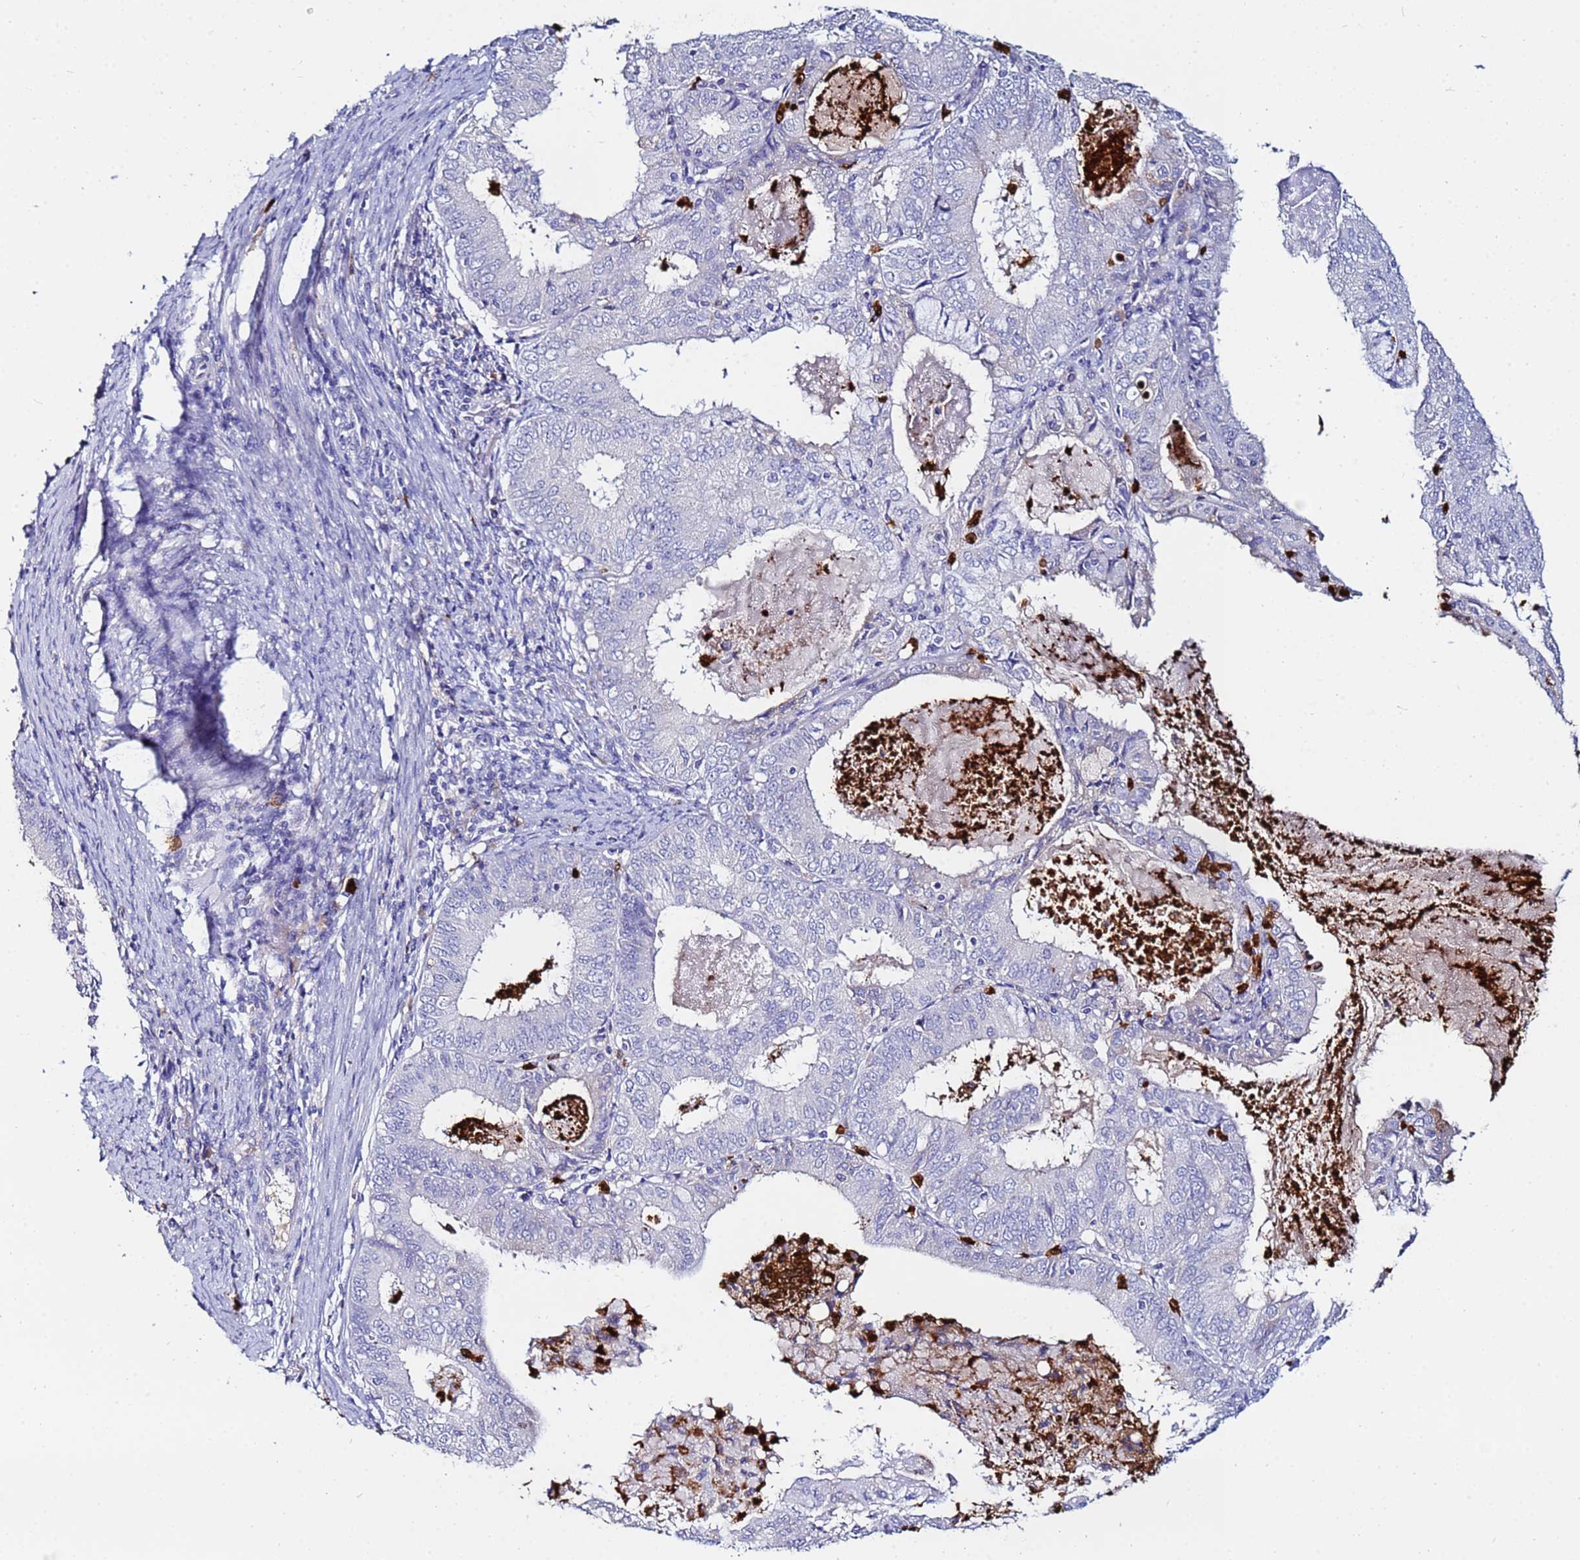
{"staining": {"intensity": "negative", "quantity": "none", "location": "none"}, "tissue": "endometrial cancer", "cell_type": "Tumor cells", "image_type": "cancer", "snomed": [{"axis": "morphology", "description": "Adenocarcinoma, NOS"}, {"axis": "topography", "description": "Endometrium"}], "caption": "This is an immunohistochemistry image of human endometrial cancer. There is no staining in tumor cells.", "gene": "TUBAL3", "patient": {"sex": "female", "age": 57}}